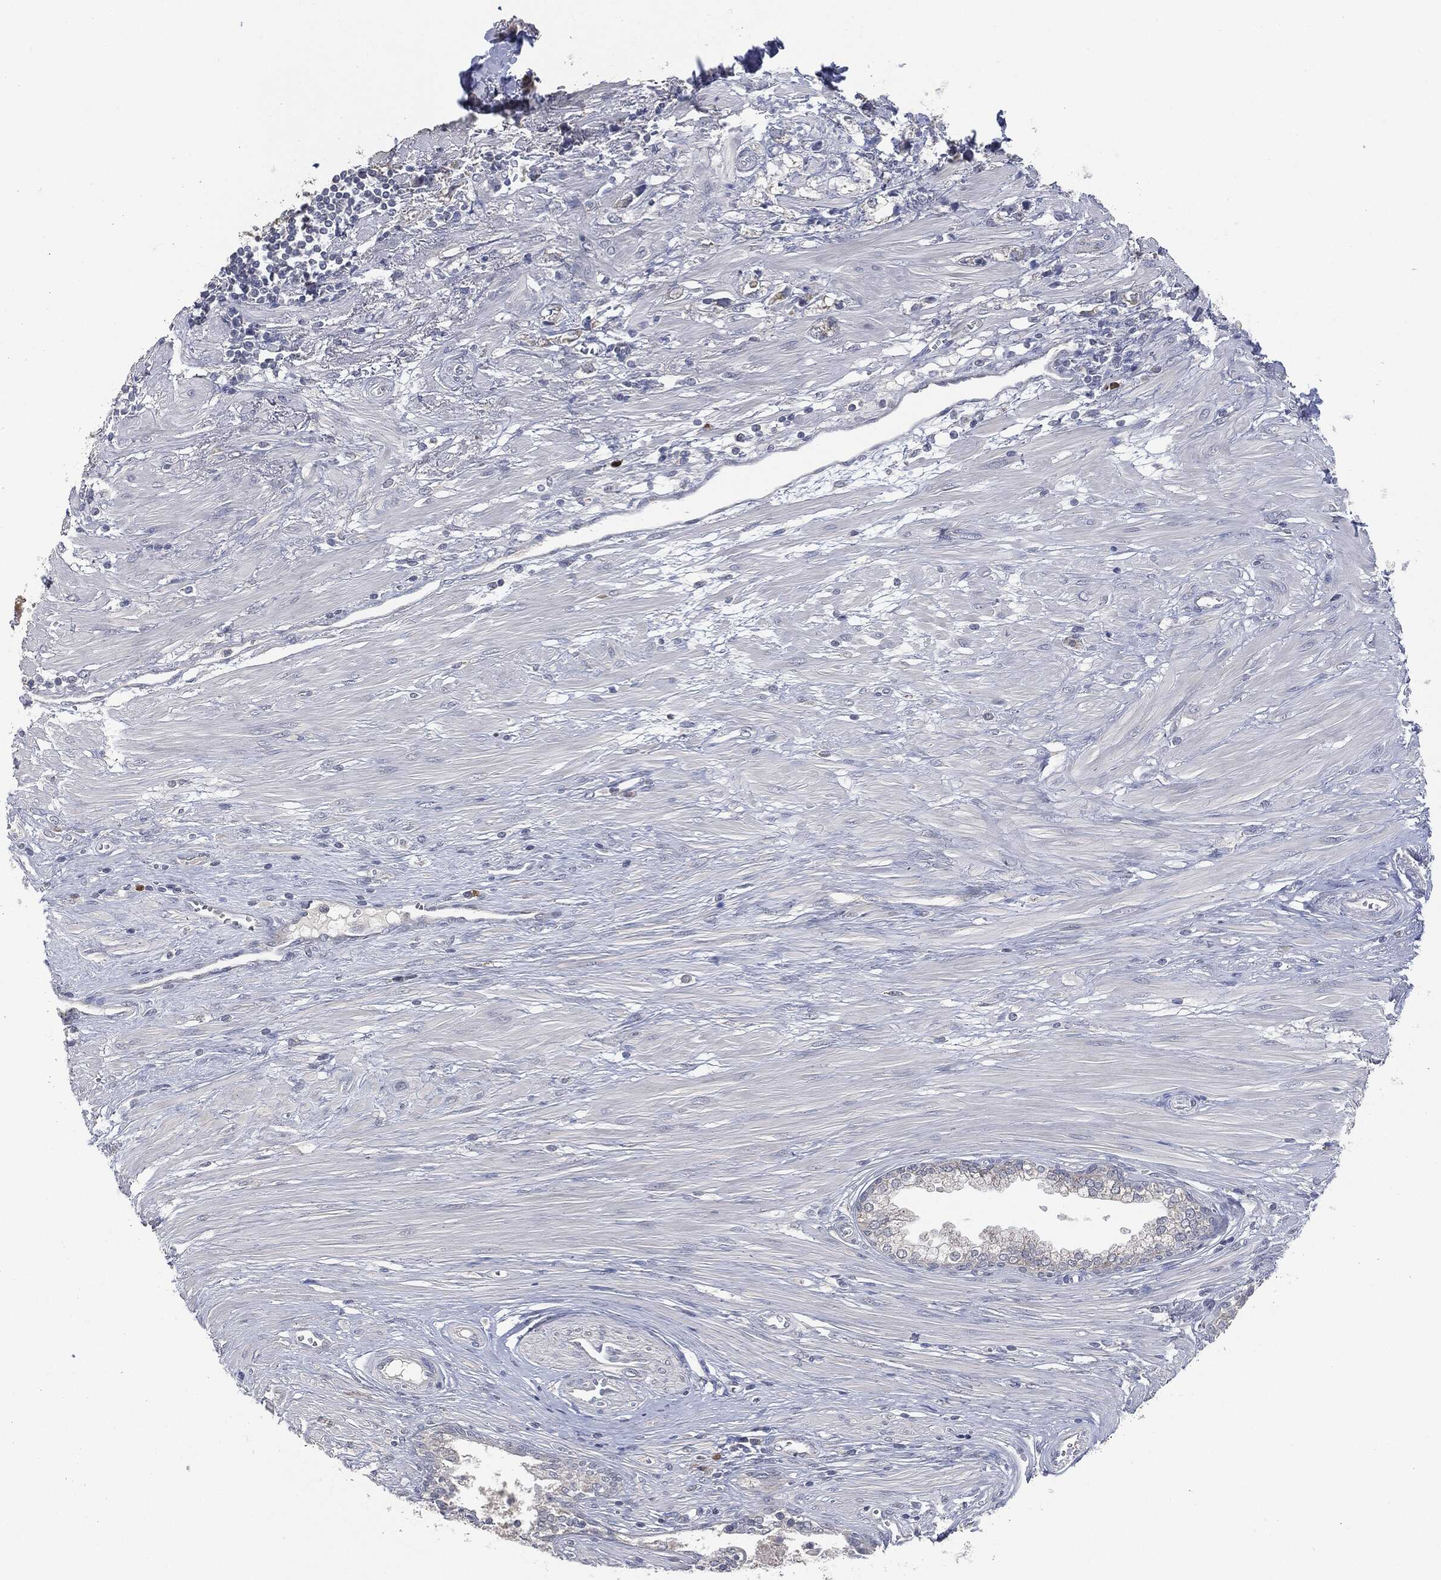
{"staining": {"intensity": "negative", "quantity": "none", "location": "none"}, "tissue": "prostate cancer", "cell_type": "Tumor cells", "image_type": "cancer", "snomed": [{"axis": "morphology", "description": "Adenocarcinoma, NOS"}, {"axis": "topography", "description": "Prostate and seminal vesicle, NOS"}, {"axis": "topography", "description": "Prostate"}], "caption": "Immunohistochemical staining of prostate cancer (adenocarcinoma) reveals no significant positivity in tumor cells.", "gene": "IL1RN", "patient": {"sex": "male", "age": 79}}